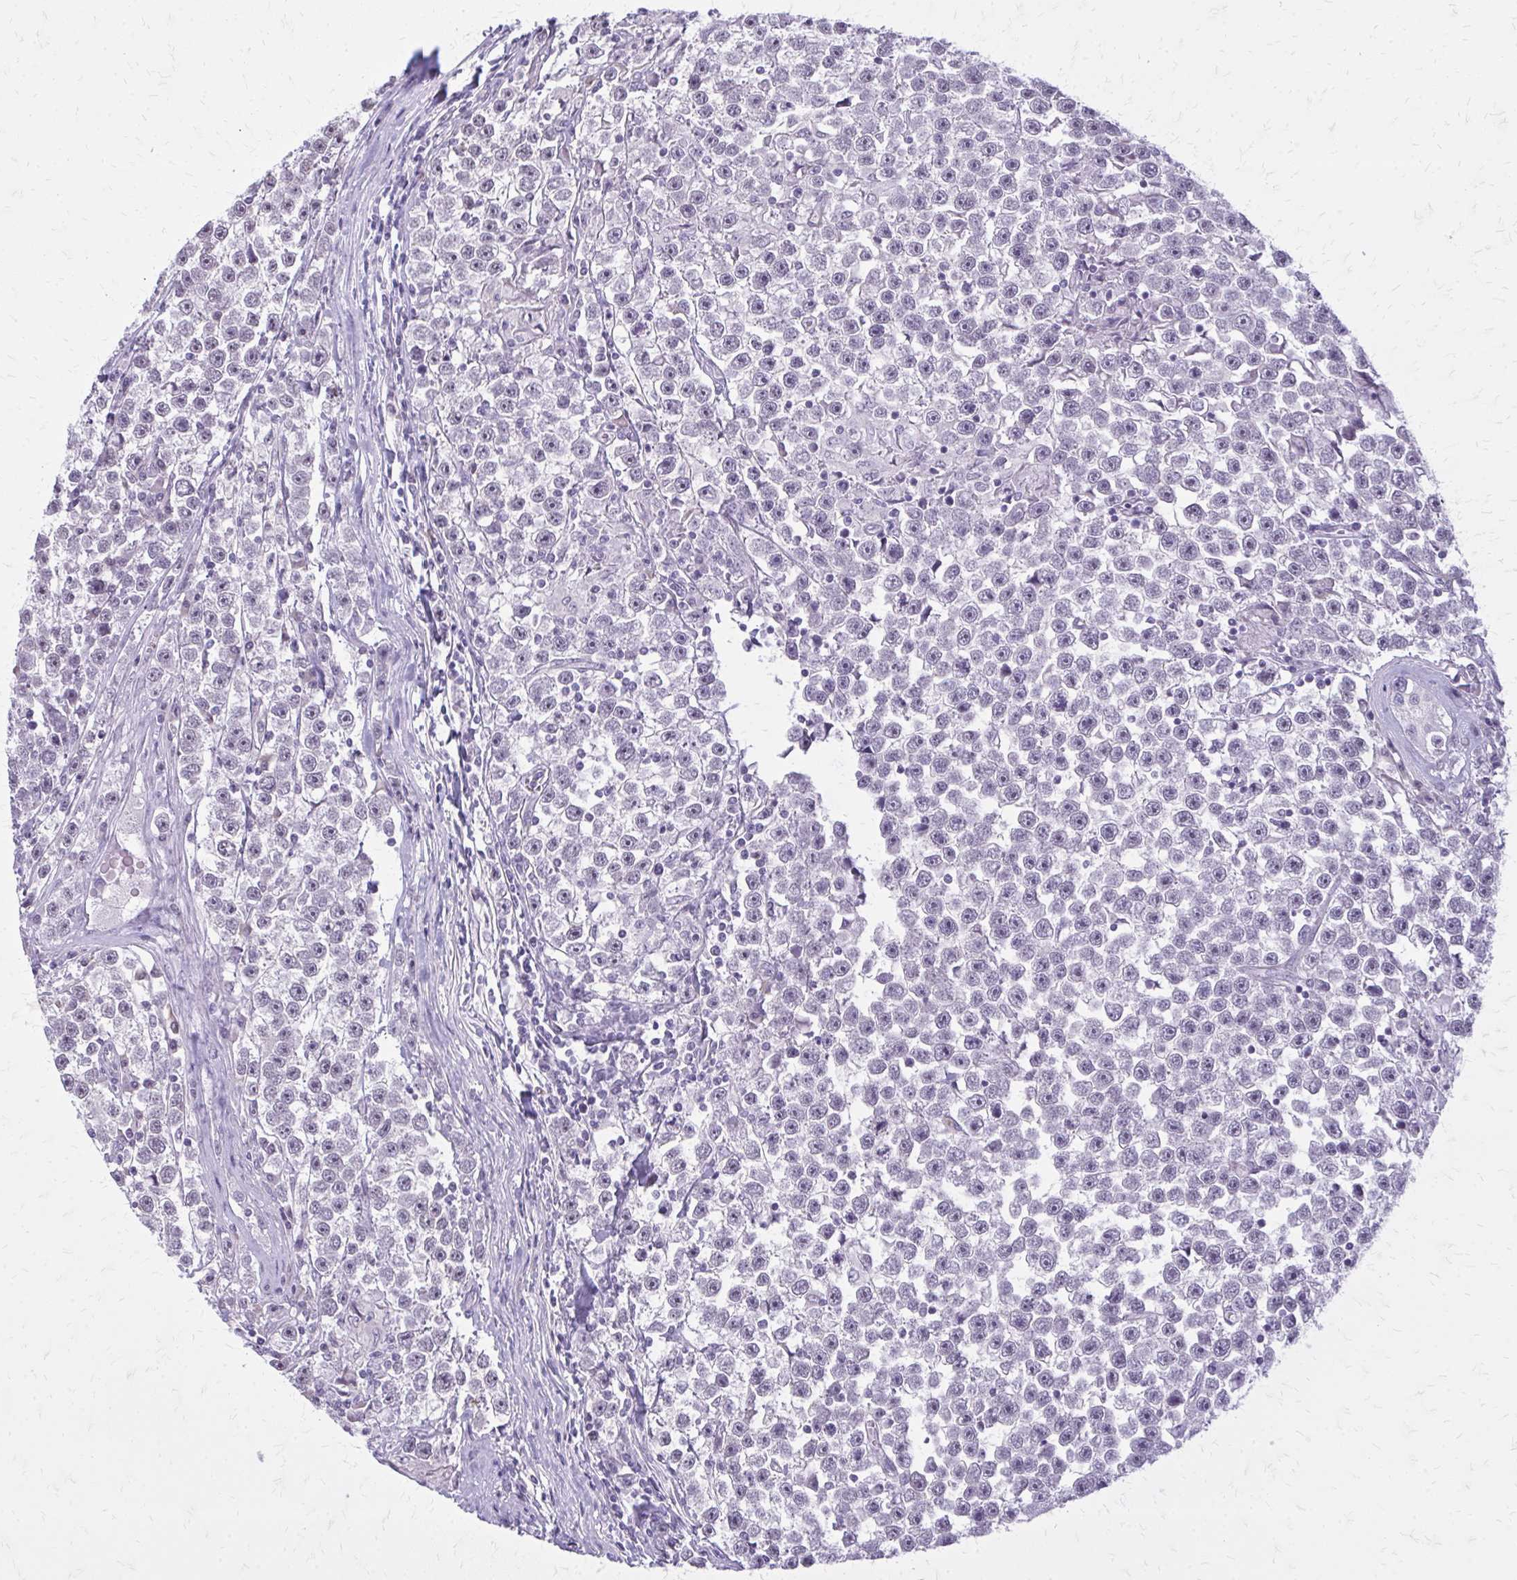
{"staining": {"intensity": "negative", "quantity": "none", "location": "none"}, "tissue": "testis cancer", "cell_type": "Tumor cells", "image_type": "cancer", "snomed": [{"axis": "morphology", "description": "Seminoma, NOS"}, {"axis": "topography", "description": "Testis"}], "caption": "Immunohistochemistry of testis cancer (seminoma) shows no staining in tumor cells.", "gene": "PLCB1", "patient": {"sex": "male", "age": 31}}